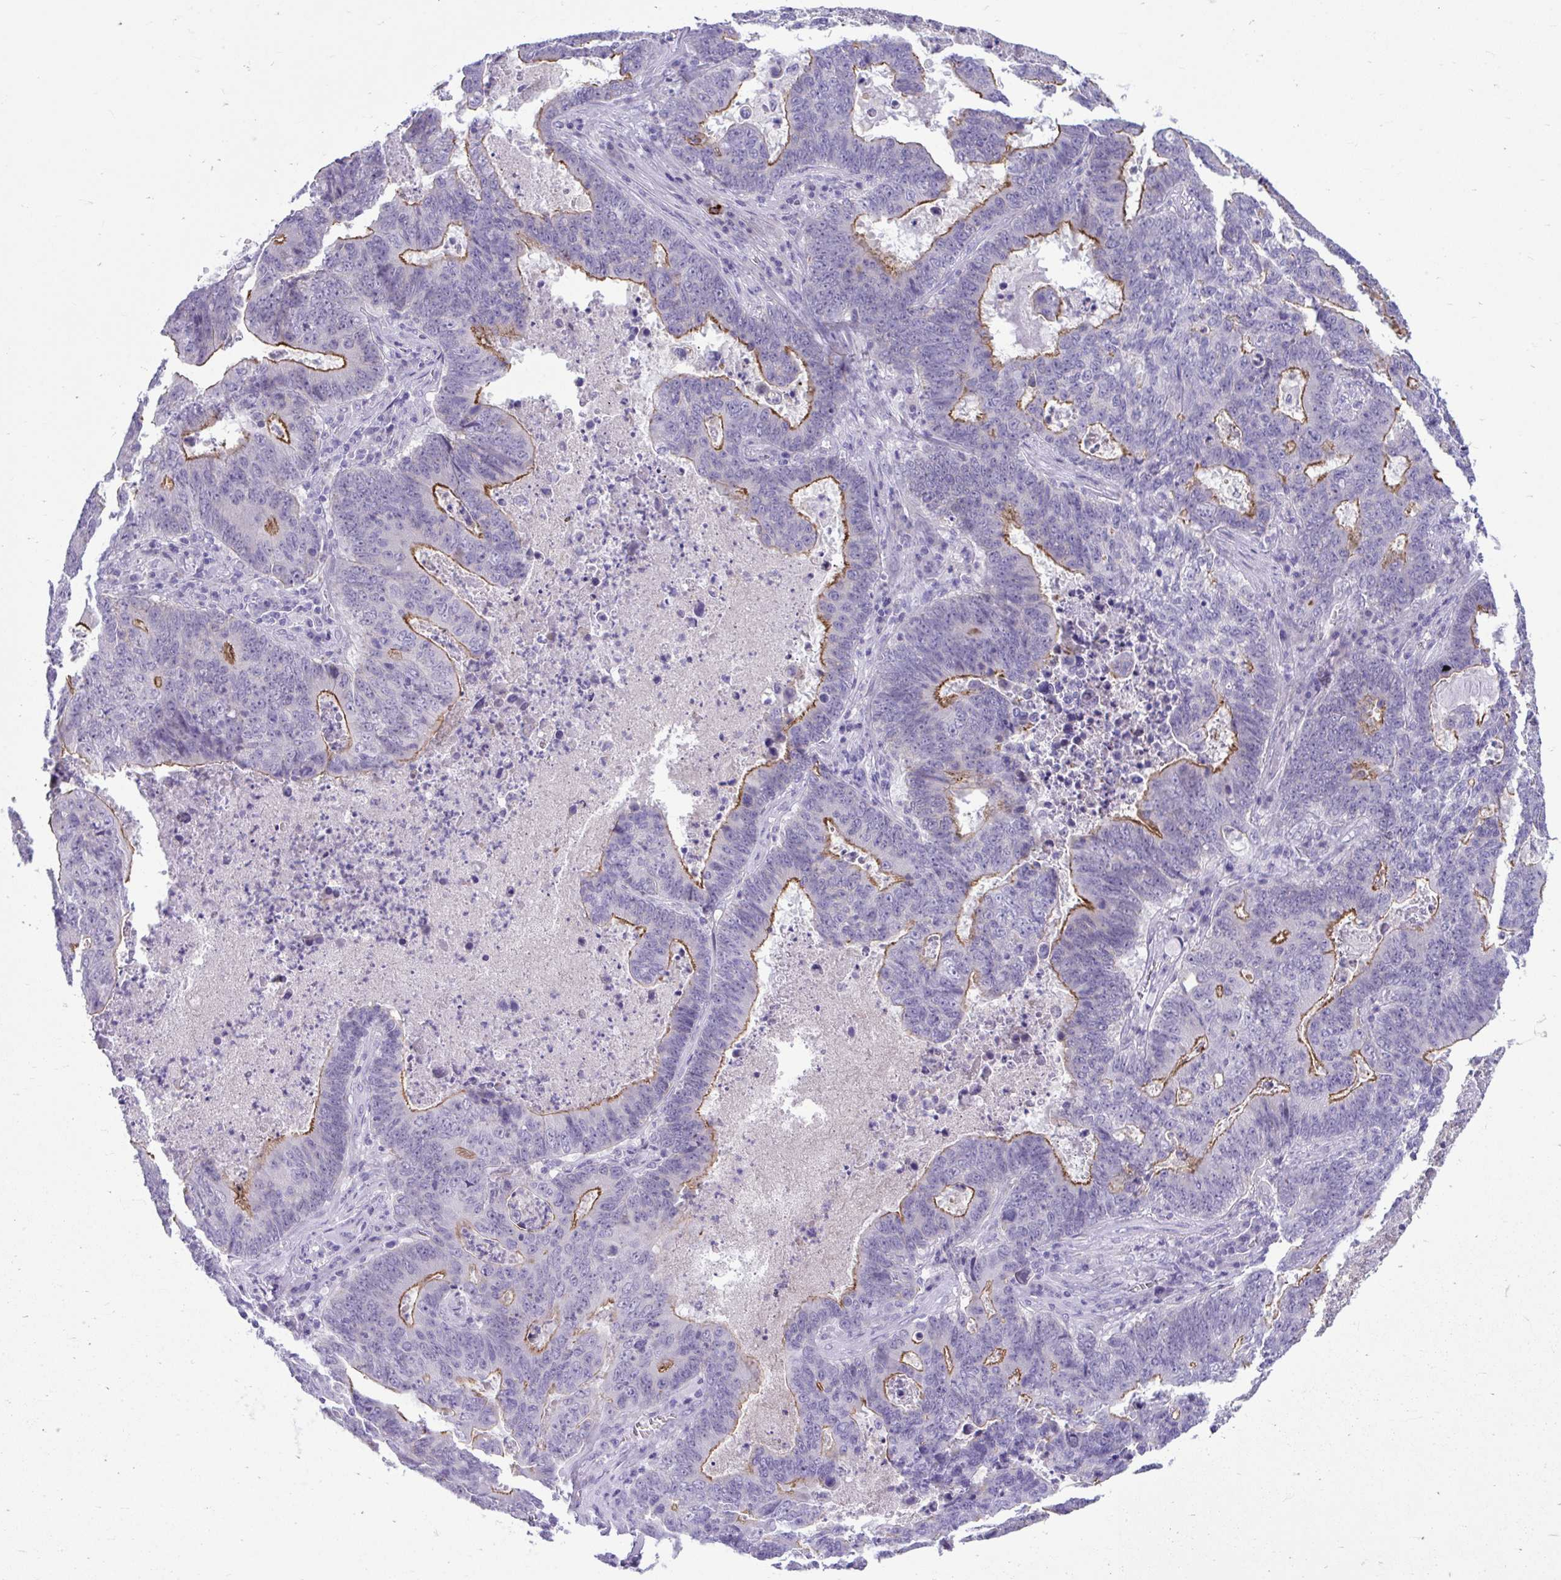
{"staining": {"intensity": "strong", "quantity": "25%-75%", "location": "cytoplasmic/membranous"}, "tissue": "lung cancer", "cell_type": "Tumor cells", "image_type": "cancer", "snomed": [{"axis": "morphology", "description": "Aneuploidy"}, {"axis": "morphology", "description": "Adenocarcinoma, NOS"}, {"axis": "morphology", "description": "Adenocarcinoma primary or metastatic"}, {"axis": "topography", "description": "Lung"}], "caption": "The photomicrograph exhibits staining of lung adenocarcinoma primary or metastatic, revealing strong cytoplasmic/membranous protein positivity (brown color) within tumor cells.", "gene": "PIGZ", "patient": {"sex": "female", "age": 75}}